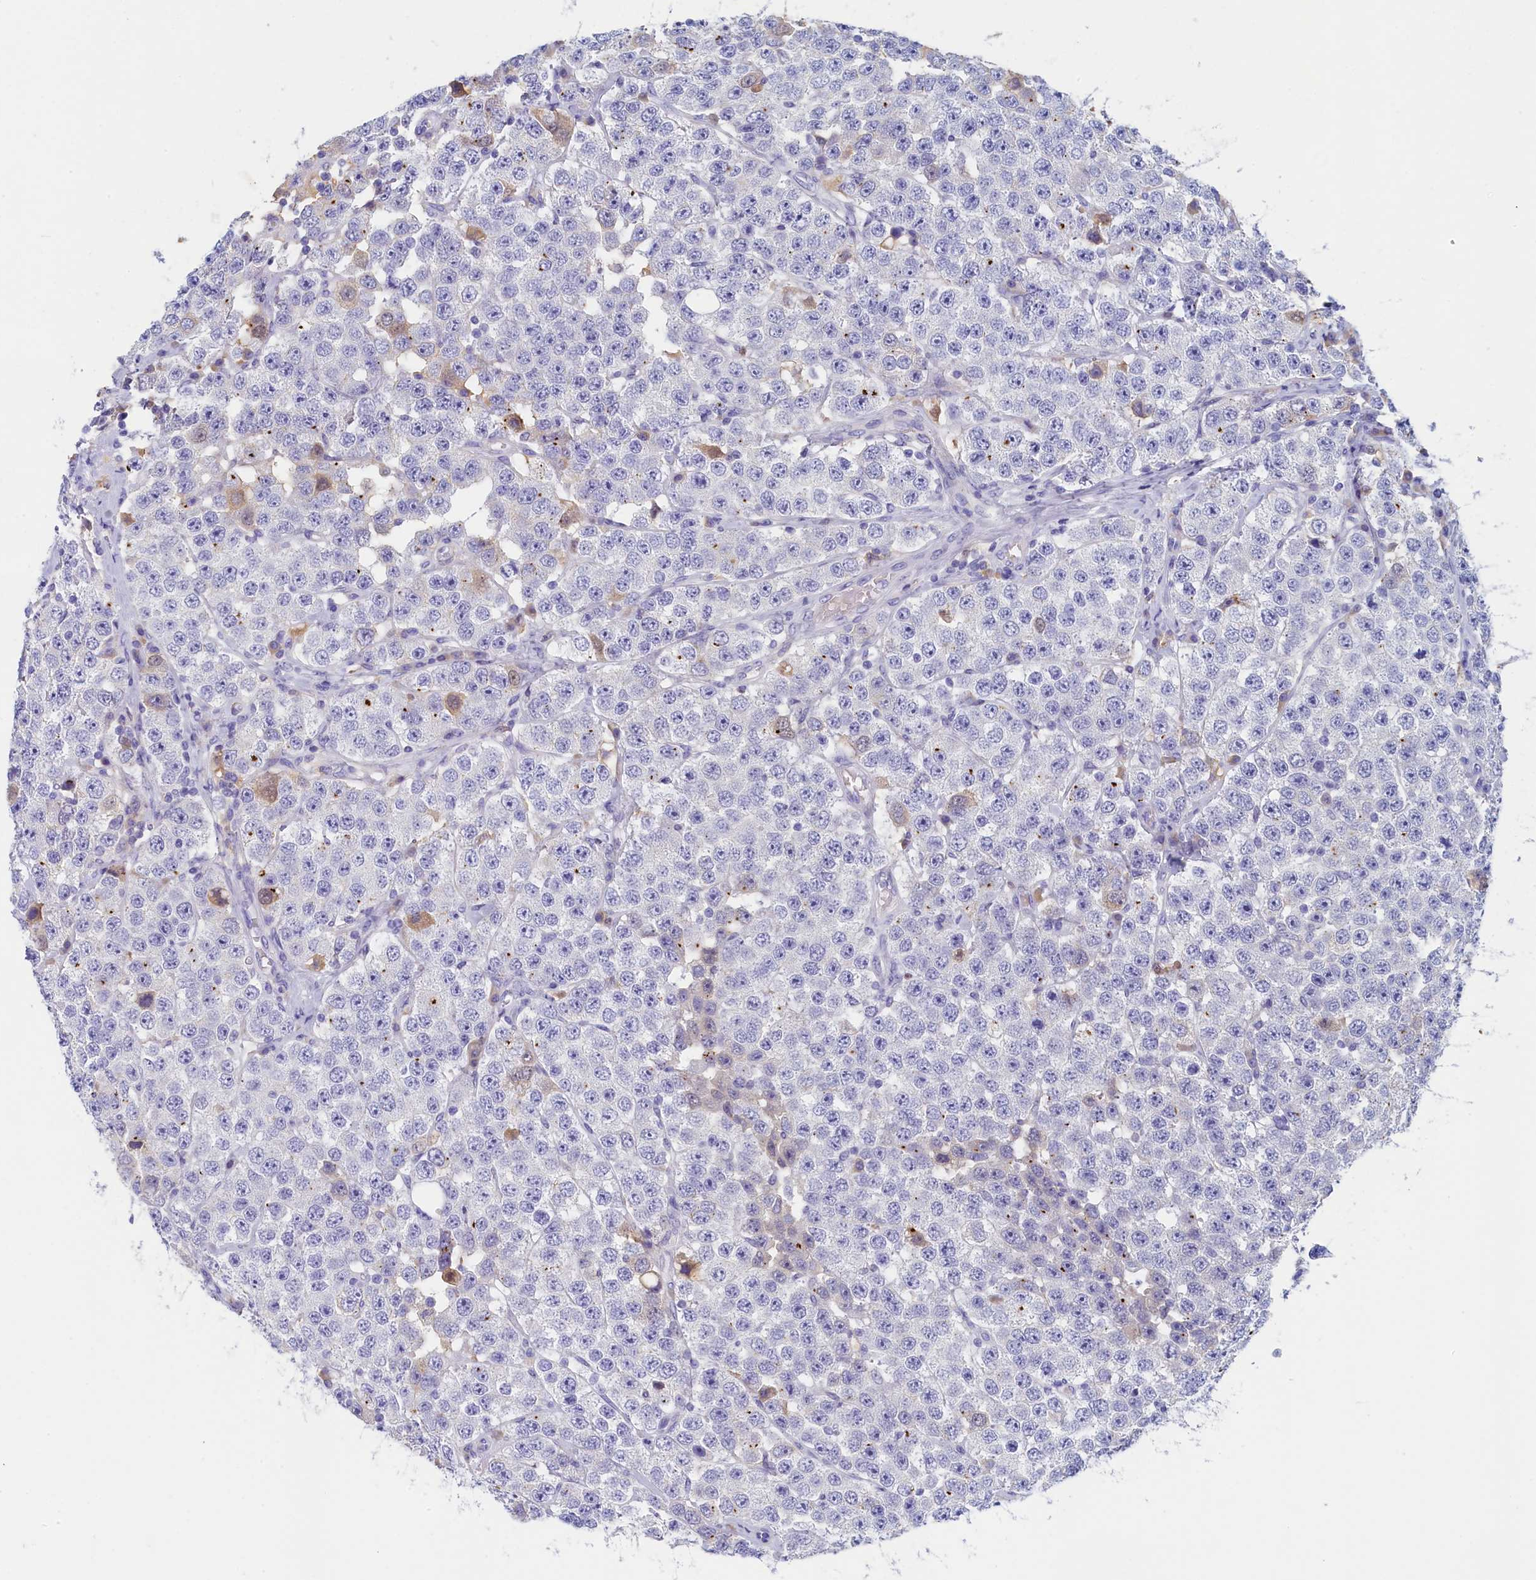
{"staining": {"intensity": "negative", "quantity": "none", "location": "none"}, "tissue": "testis cancer", "cell_type": "Tumor cells", "image_type": "cancer", "snomed": [{"axis": "morphology", "description": "Seminoma, NOS"}, {"axis": "topography", "description": "Testis"}], "caption": "This is a image of immunohistochemistry staining of testis seminoma, which shows no staining in tumor cells.", "gene": "GUCA1C", "patient": {"sex": "male", "age": 28}}